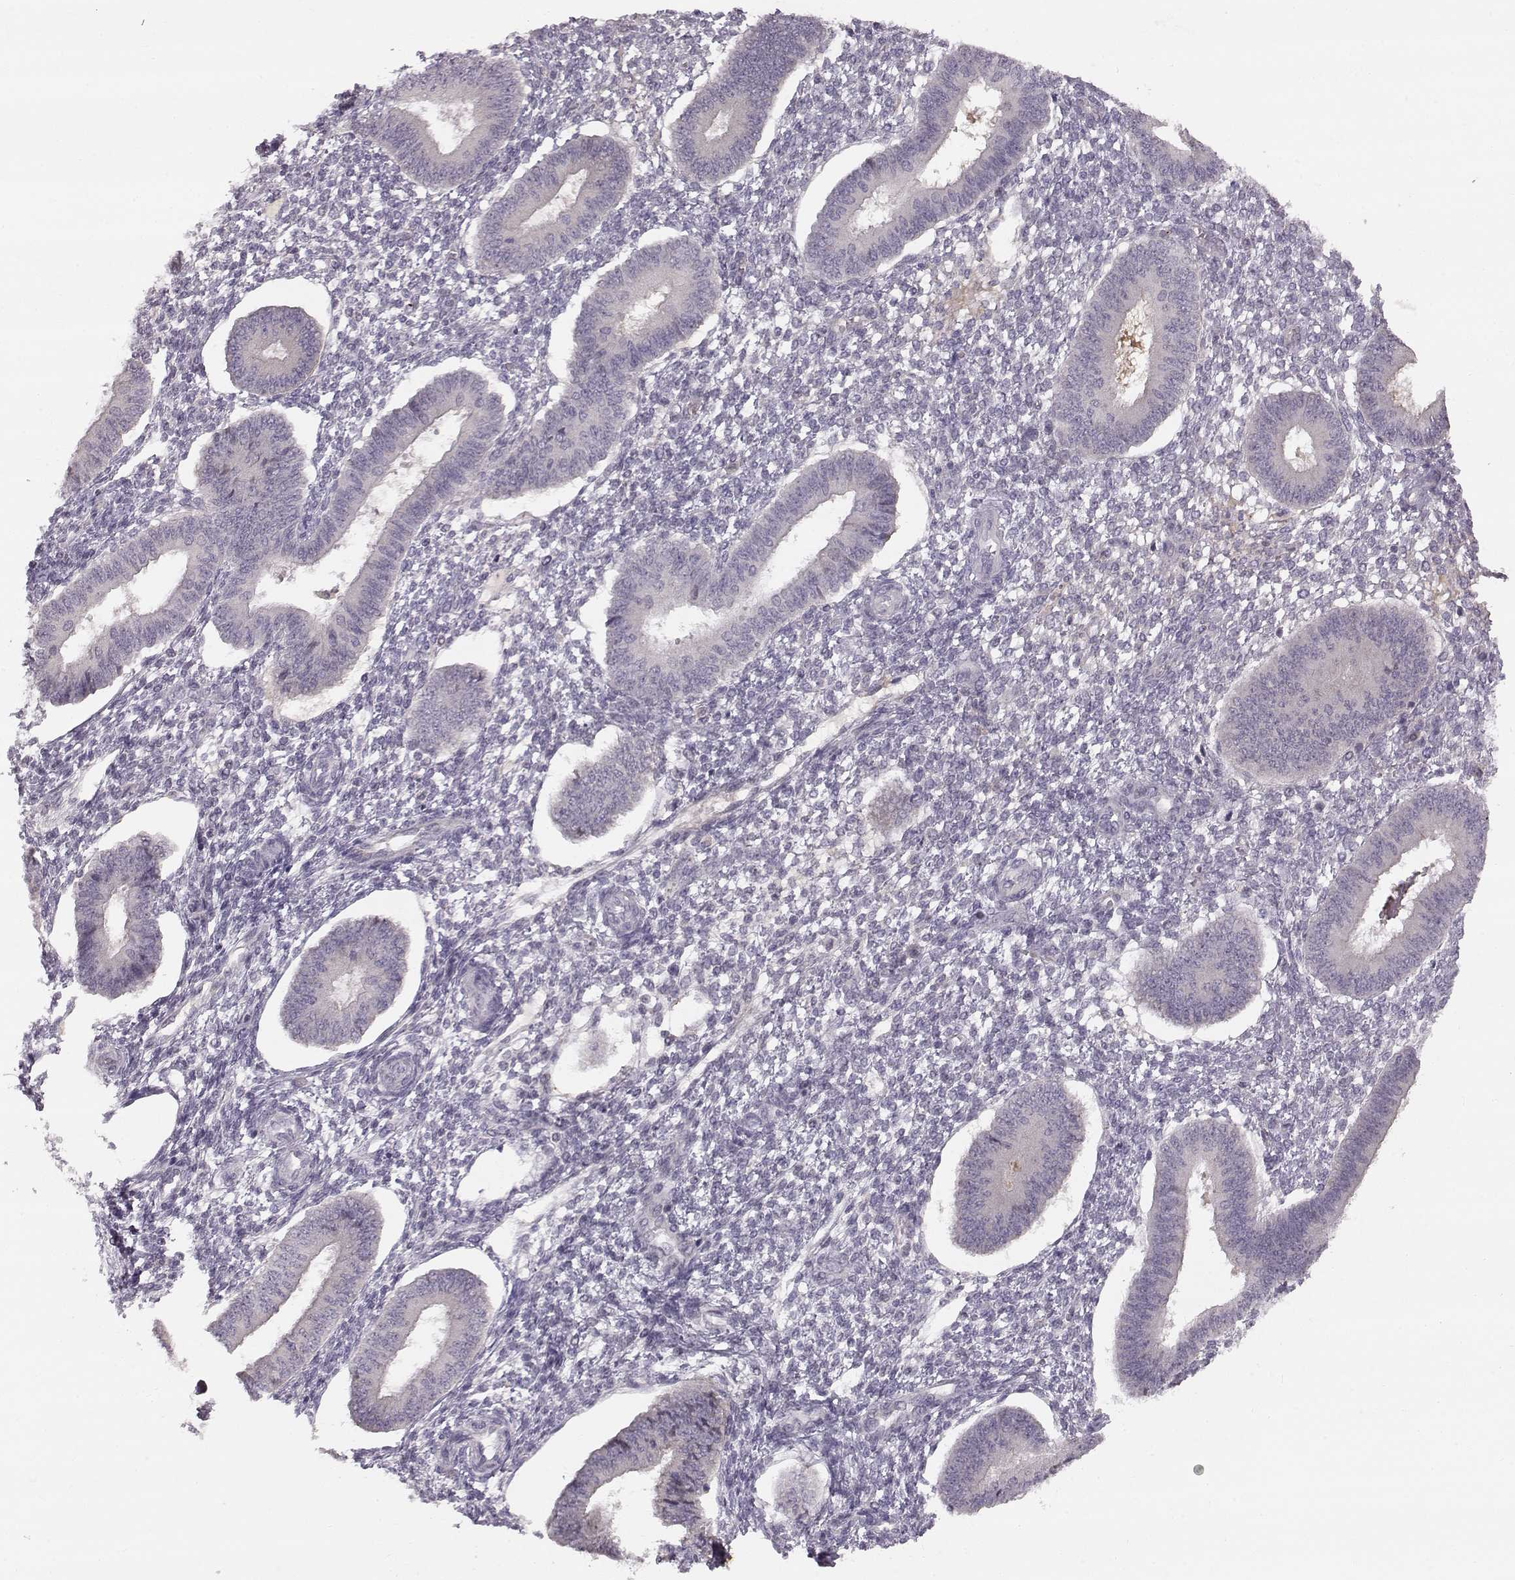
{"staining": {"intensity": "negative", "quantity": "none", "location": "none"}, "tissue": "endometrium", "cell_type": "Cells in endometrial stroma", "image_type": "normal", "snomed": [{"axis": "morphology", "description": "Normal tissue, NOS"}, {"axis": "topography", "description": "Endometrium"}], "caption": "Immunohistochemistry histopathology image of unremarkable human endometrium stained for a protein (brown), which reveals no expression in cells in endometrial stroma. (Stains: DAB (3,3'-diaminobenzidine) immunohistochemistry with hematoxylin counter stain, Microscopy: brightfield microscopy at high magnification).", "gene": "ACSL6", "patient": {"sex": "female", "age": 42}}